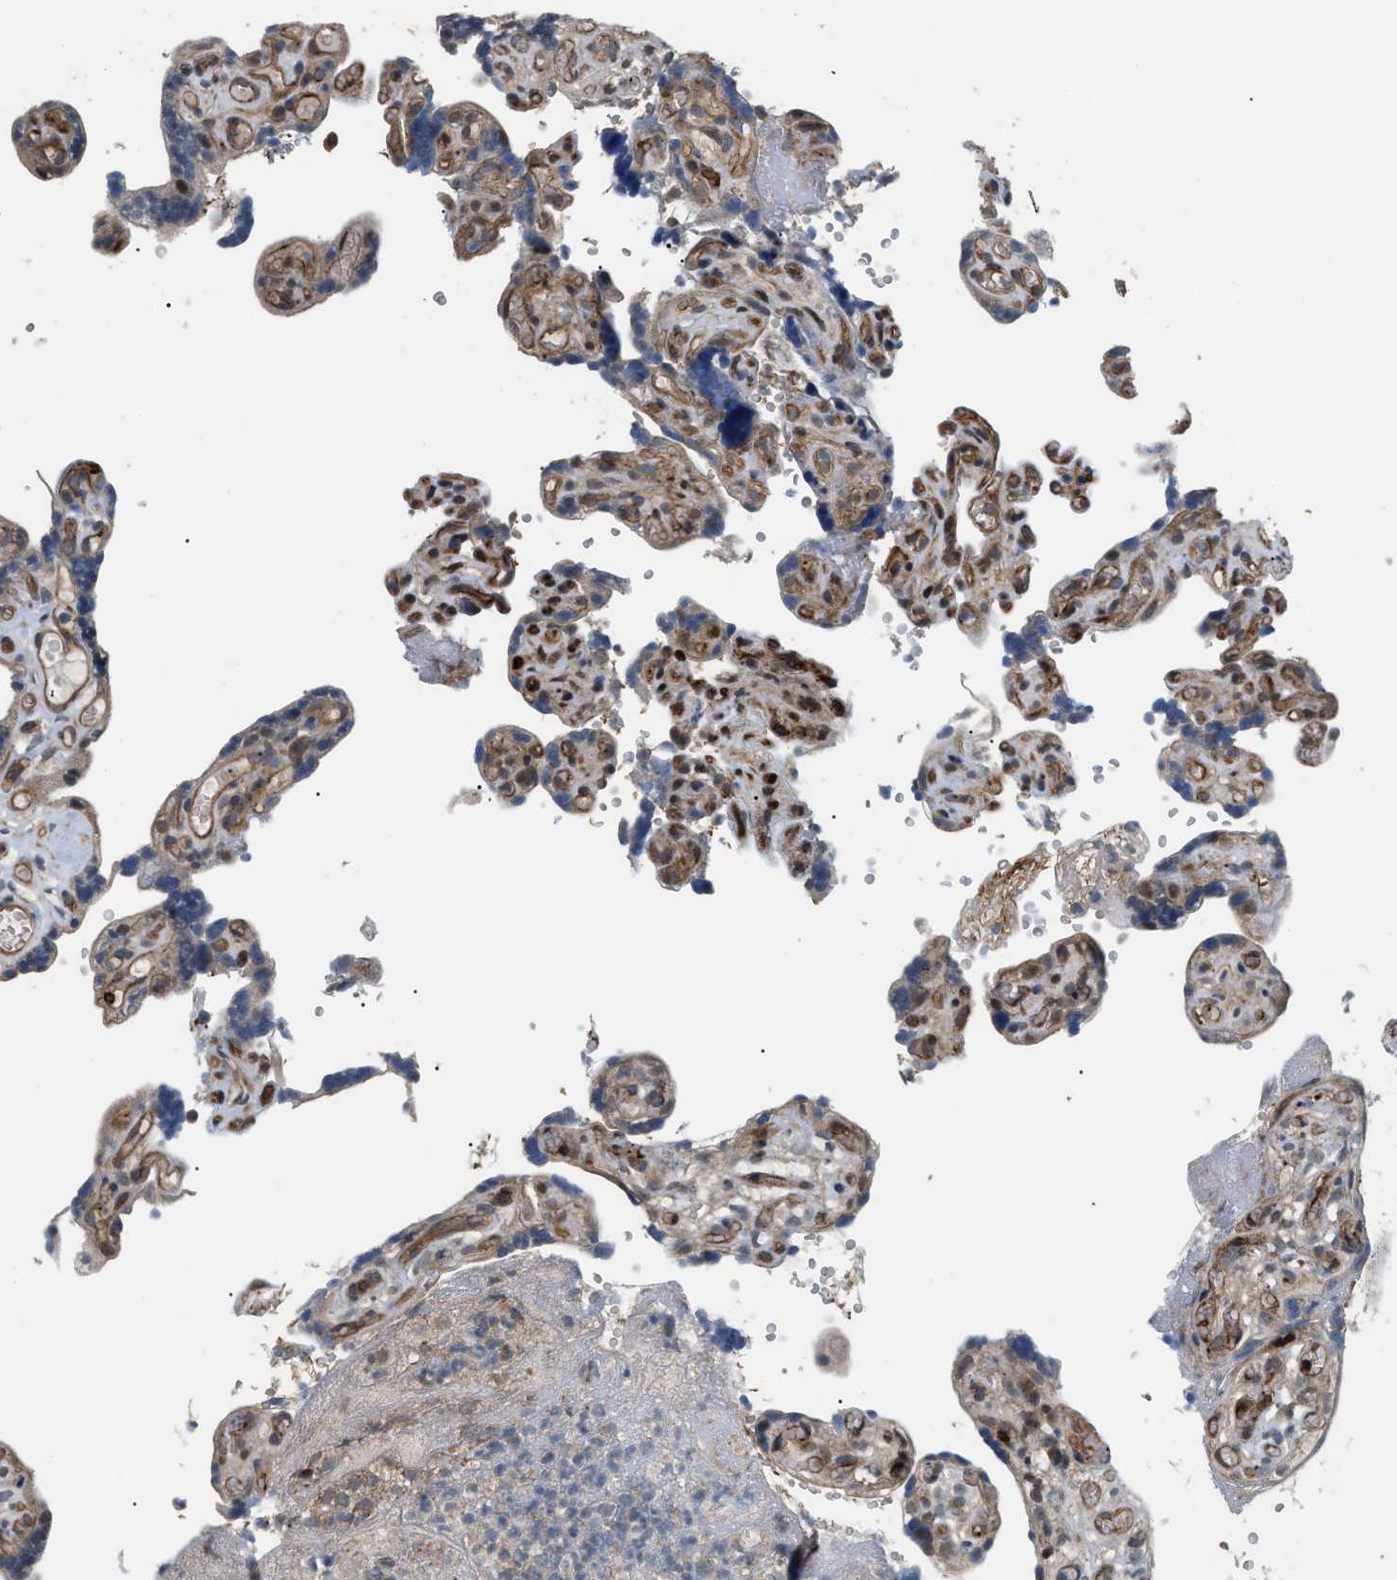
{"staining": {"intensity": "negative", "quantity": "none", "location": "none"}, "tissue": "placenta", "cell_type": "Decidual cells", "image_type": "normal", "snomed": [{"axis": "morphology", "description": "Normal tissue, NOS"}, {"axis": "topography", "description": "Placenta"}], "caption": "Image shows no protein expression in decidual cells of normal placenta. (Stains: DAB IHC with hematoxylin counter stain, Microscopy: brightfield microscopy at high magnification).", "gene": "LTA4H", "patient": {"sex": "female", "age": 30}}